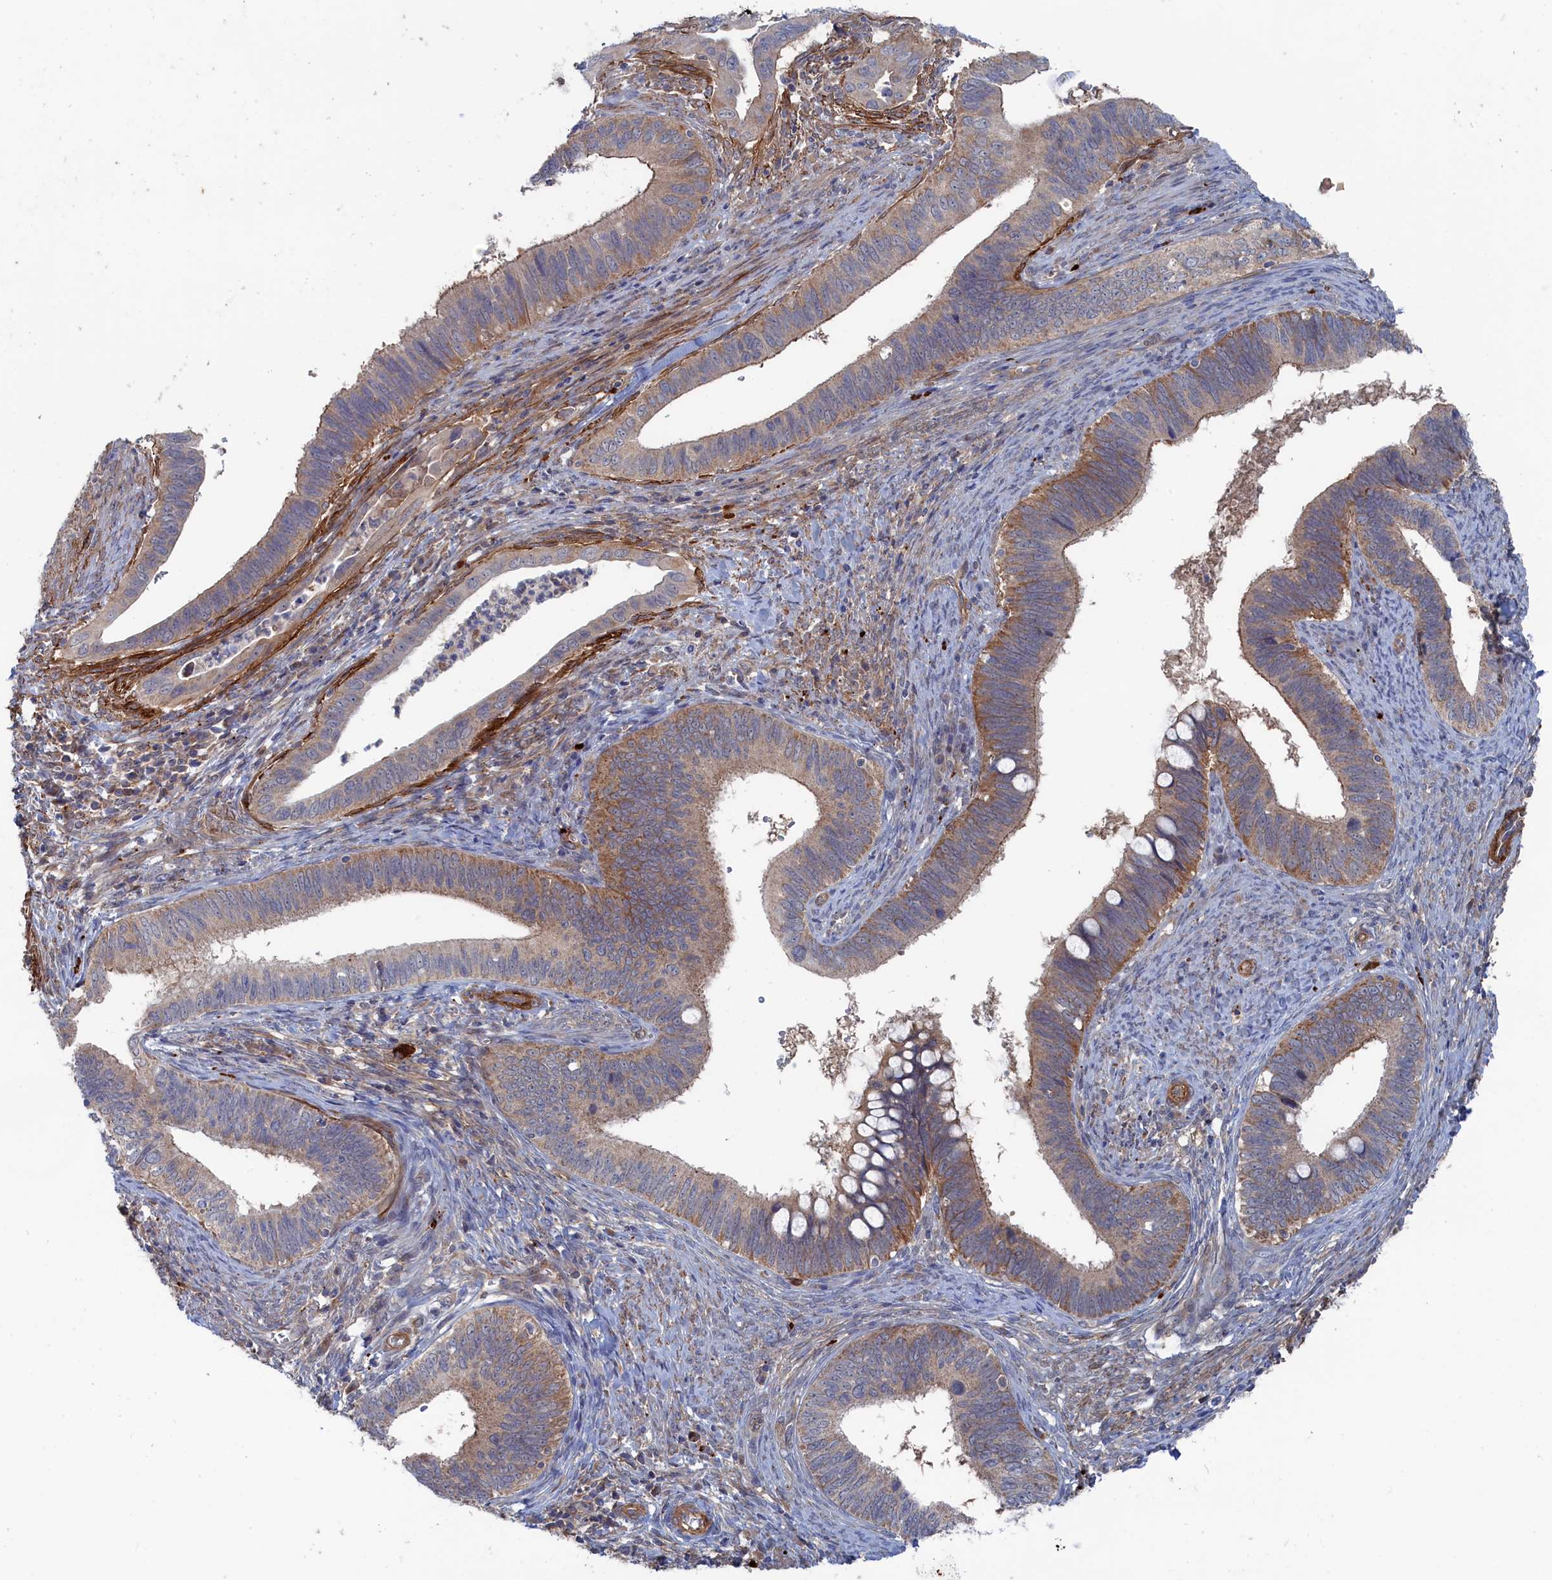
{"staining": {"intensity": "moderate", "quantity": "<25%", "location": "cytoplasmic/membranous"}, "tissue": "cervical cancer", "cell_type": "Tumor cells", "image_type": "cancer", "snomed": [{"axis": "morphology", "description": "Adenocarcinoma, NOS"}, {"axis": "topography", "description": "Cervix"}], "caption": "This is a histology image of immunohistochemistry staining of cervical adenocarcinoma, which shows moderate expression in the cytoplasmic/membranous of tumor cells.", "gene": "FILIP1L", "patient": {"sex": "female", "age": 42}}